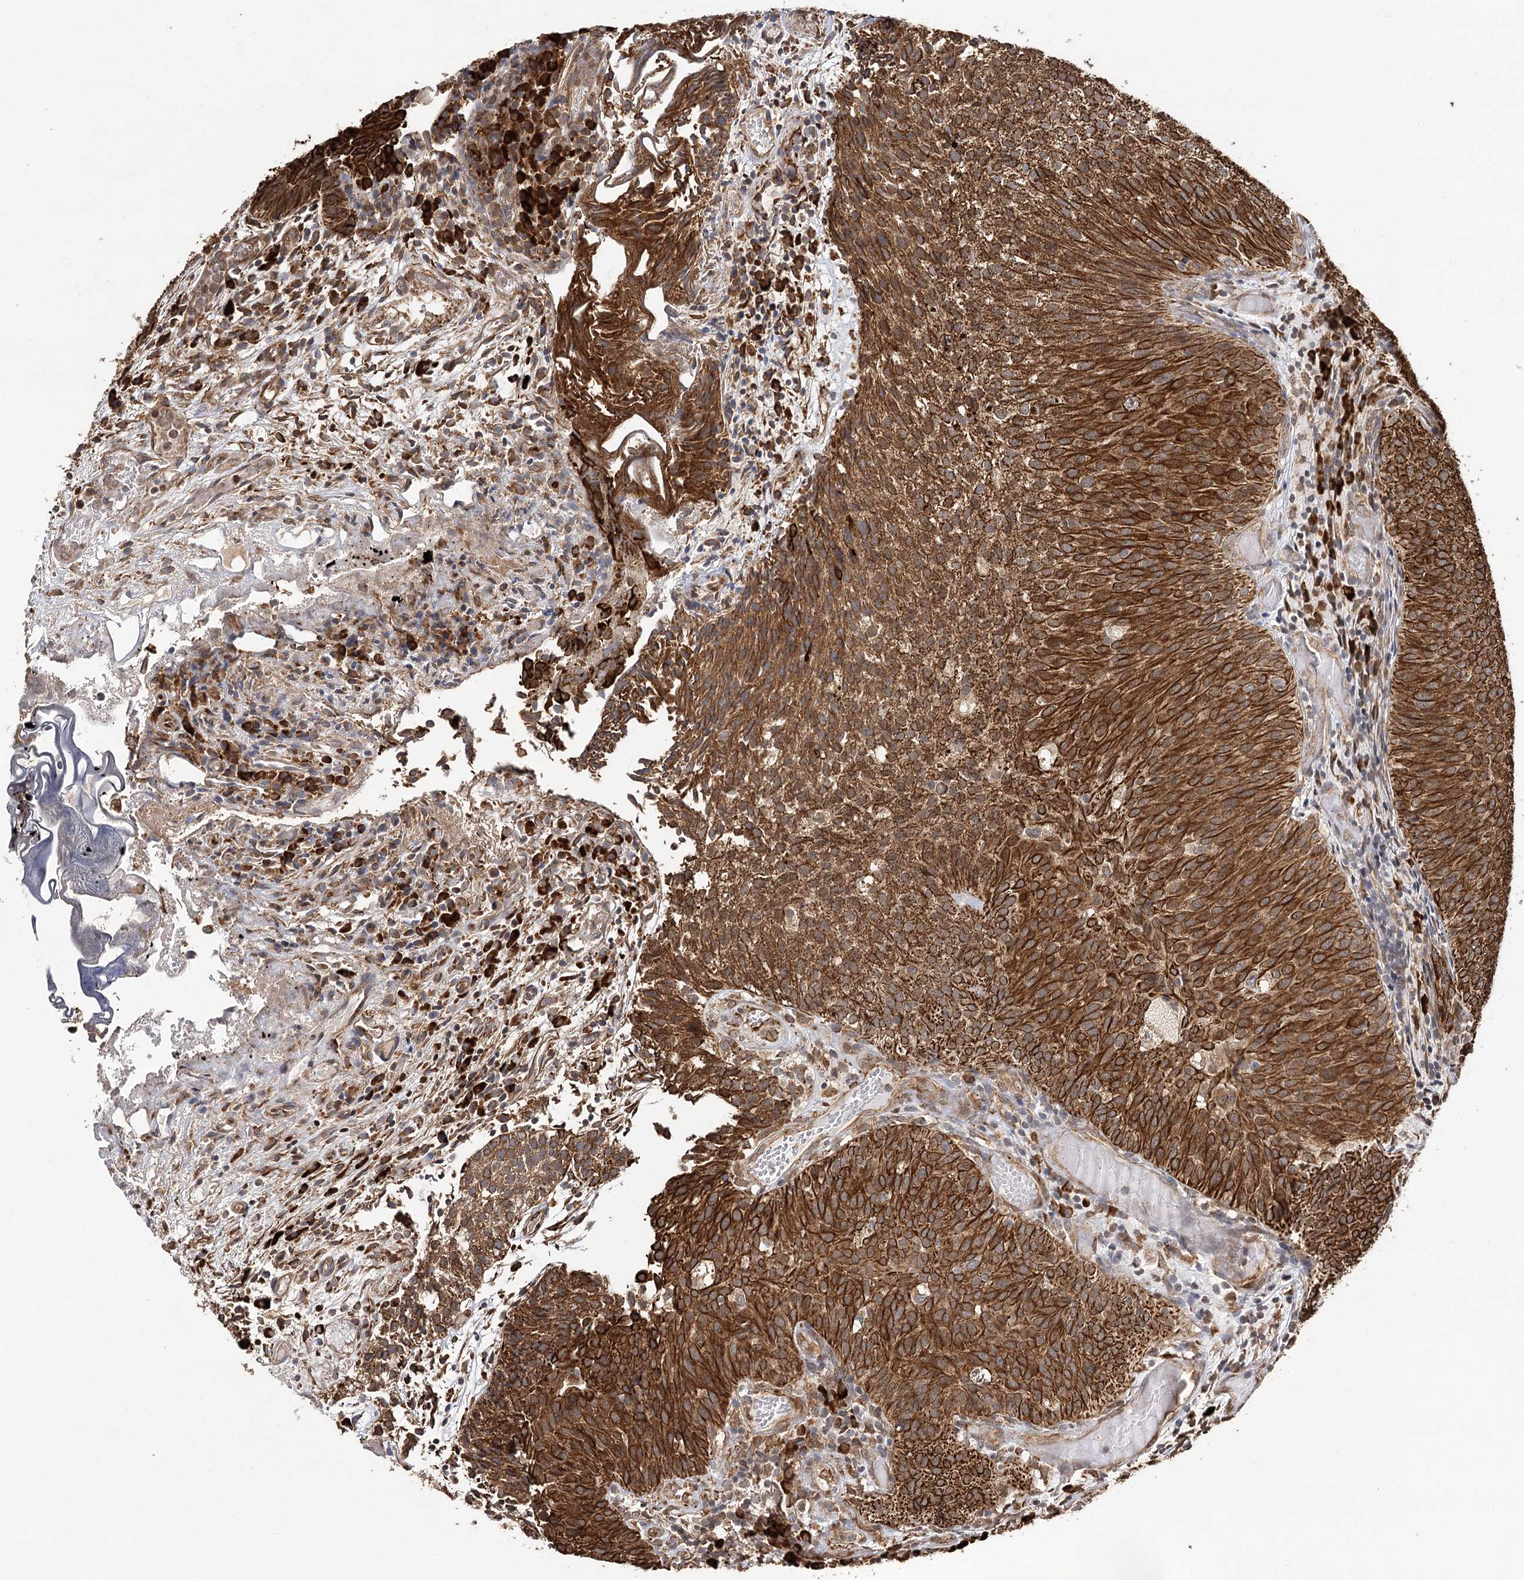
{"staining": {"intensity": "strong", "quantity": ">75%", "location": "cytoplasmic/membranous"}, "tissue": "urothelial cancer", "cell_type": "Tumor cells", "image_type": "cancer", "snomed": [{"axis": "morphology", "description": "Urothelial carcinoma, Low grade"}, {"axis": "topography", "description": "Urinary bladder"}], "caption": "Brown immunohistochemical staining in urothelial cancer exhibits strong cytoplasmic/membranous positivity in about >75% of tumor cells.", "gene": "DNAJB14", "patient": {"sex": "male", "age": 86}}